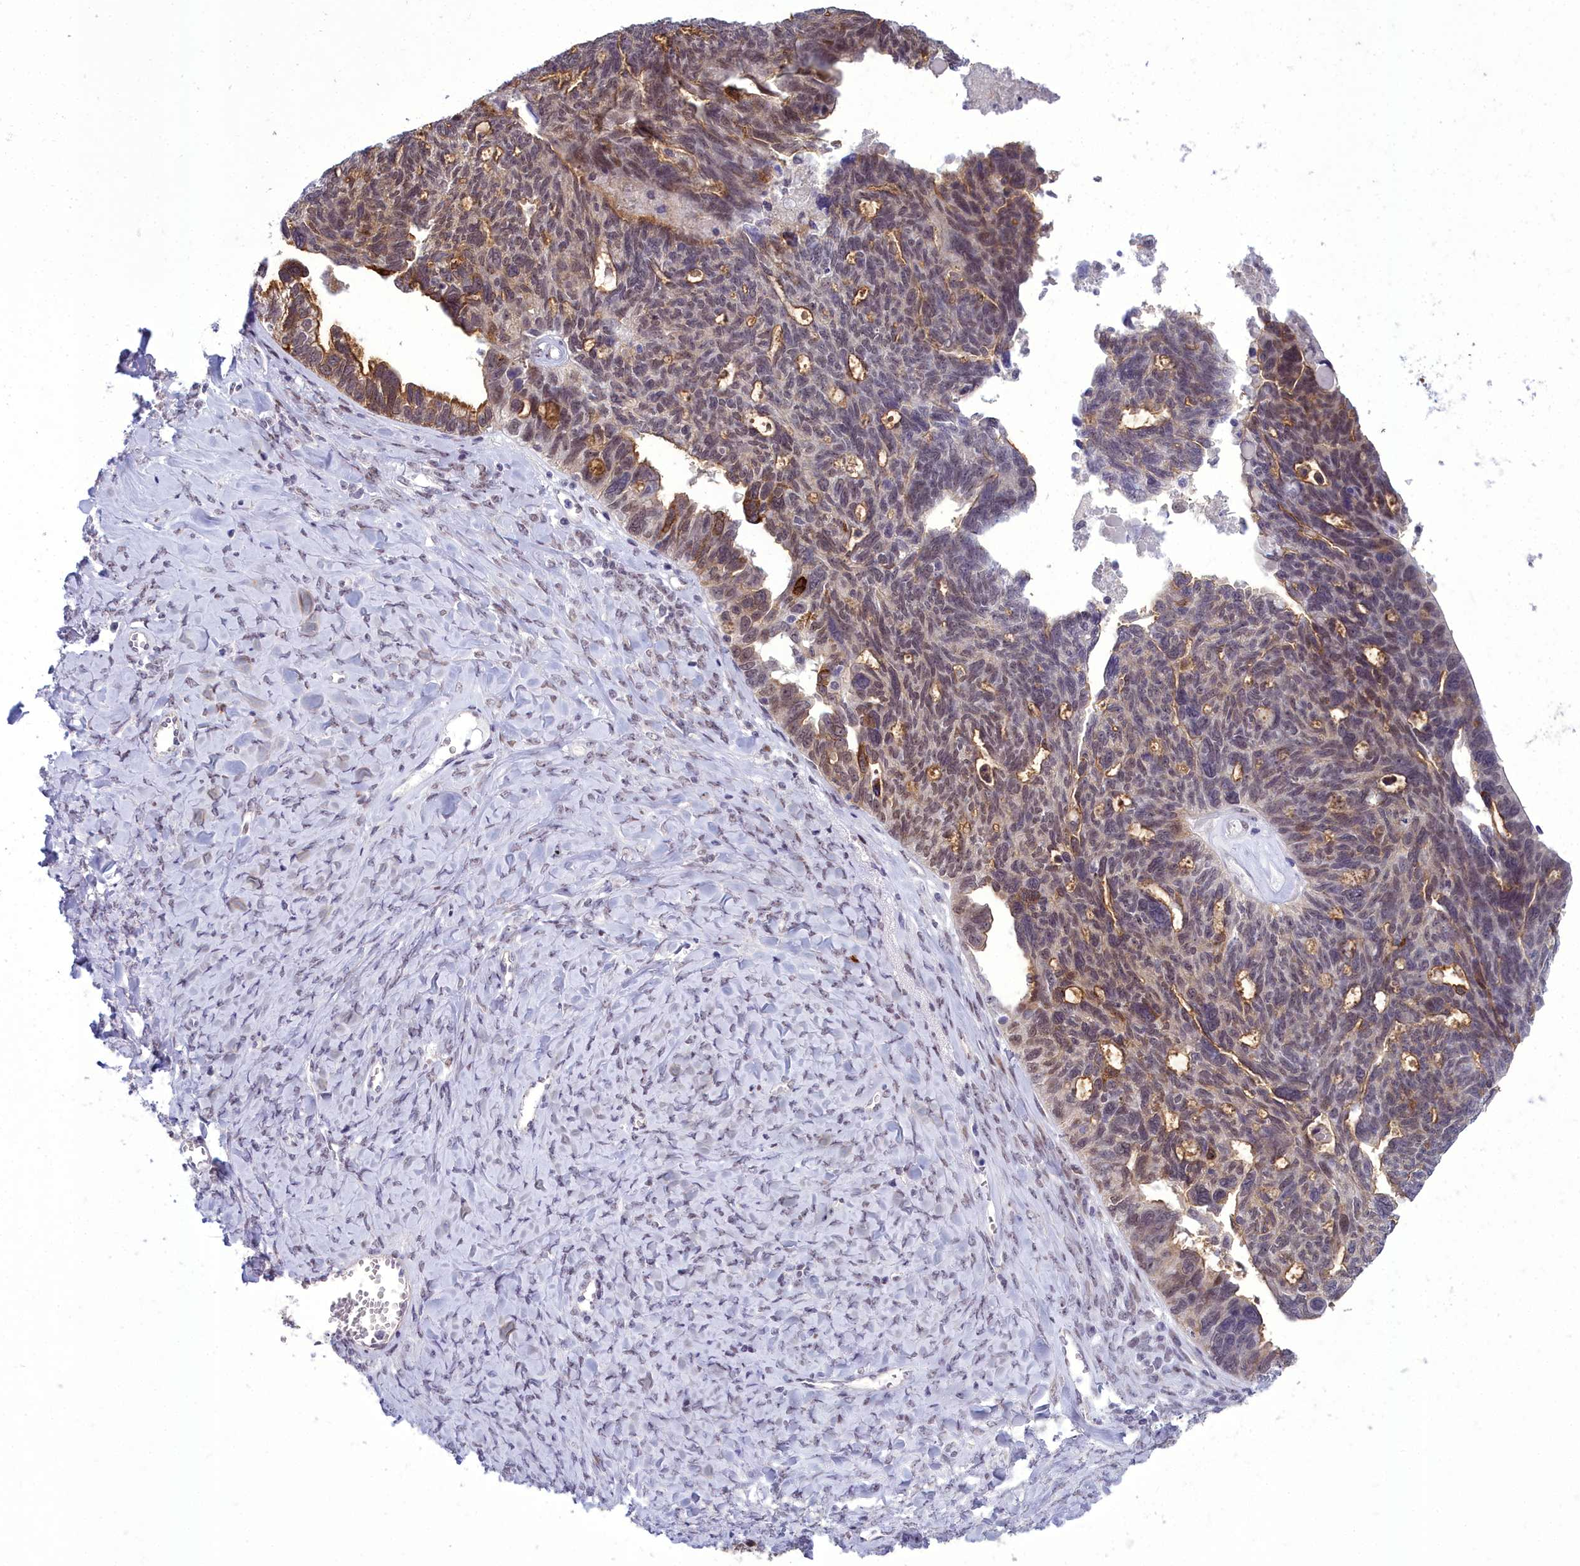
{"staining": {"intensity": "moderate", "quantity": "25%-75%", "location": "cytoplasmic/membranous,nuclear"}, "tissue": "ovarian cancer", "cell_type": "Tumor cells", "image_type": "cancer", "snomed": [{"axis": "morphology", "description": "Cystadenocarcinoma, serous, NOS"}, {"axis": "topography", "description": "Ovary"}], "caption": "There is medium levels of moderate cytoplasmic/membranous and nuclear positivity in tumor cells of ovarian serous cystadenocarcinoma, as demonstrated by immunohistochemical staining (brown color).", "gene": "CEACAM19", "patient": {"sex": "female", "age": 79}}